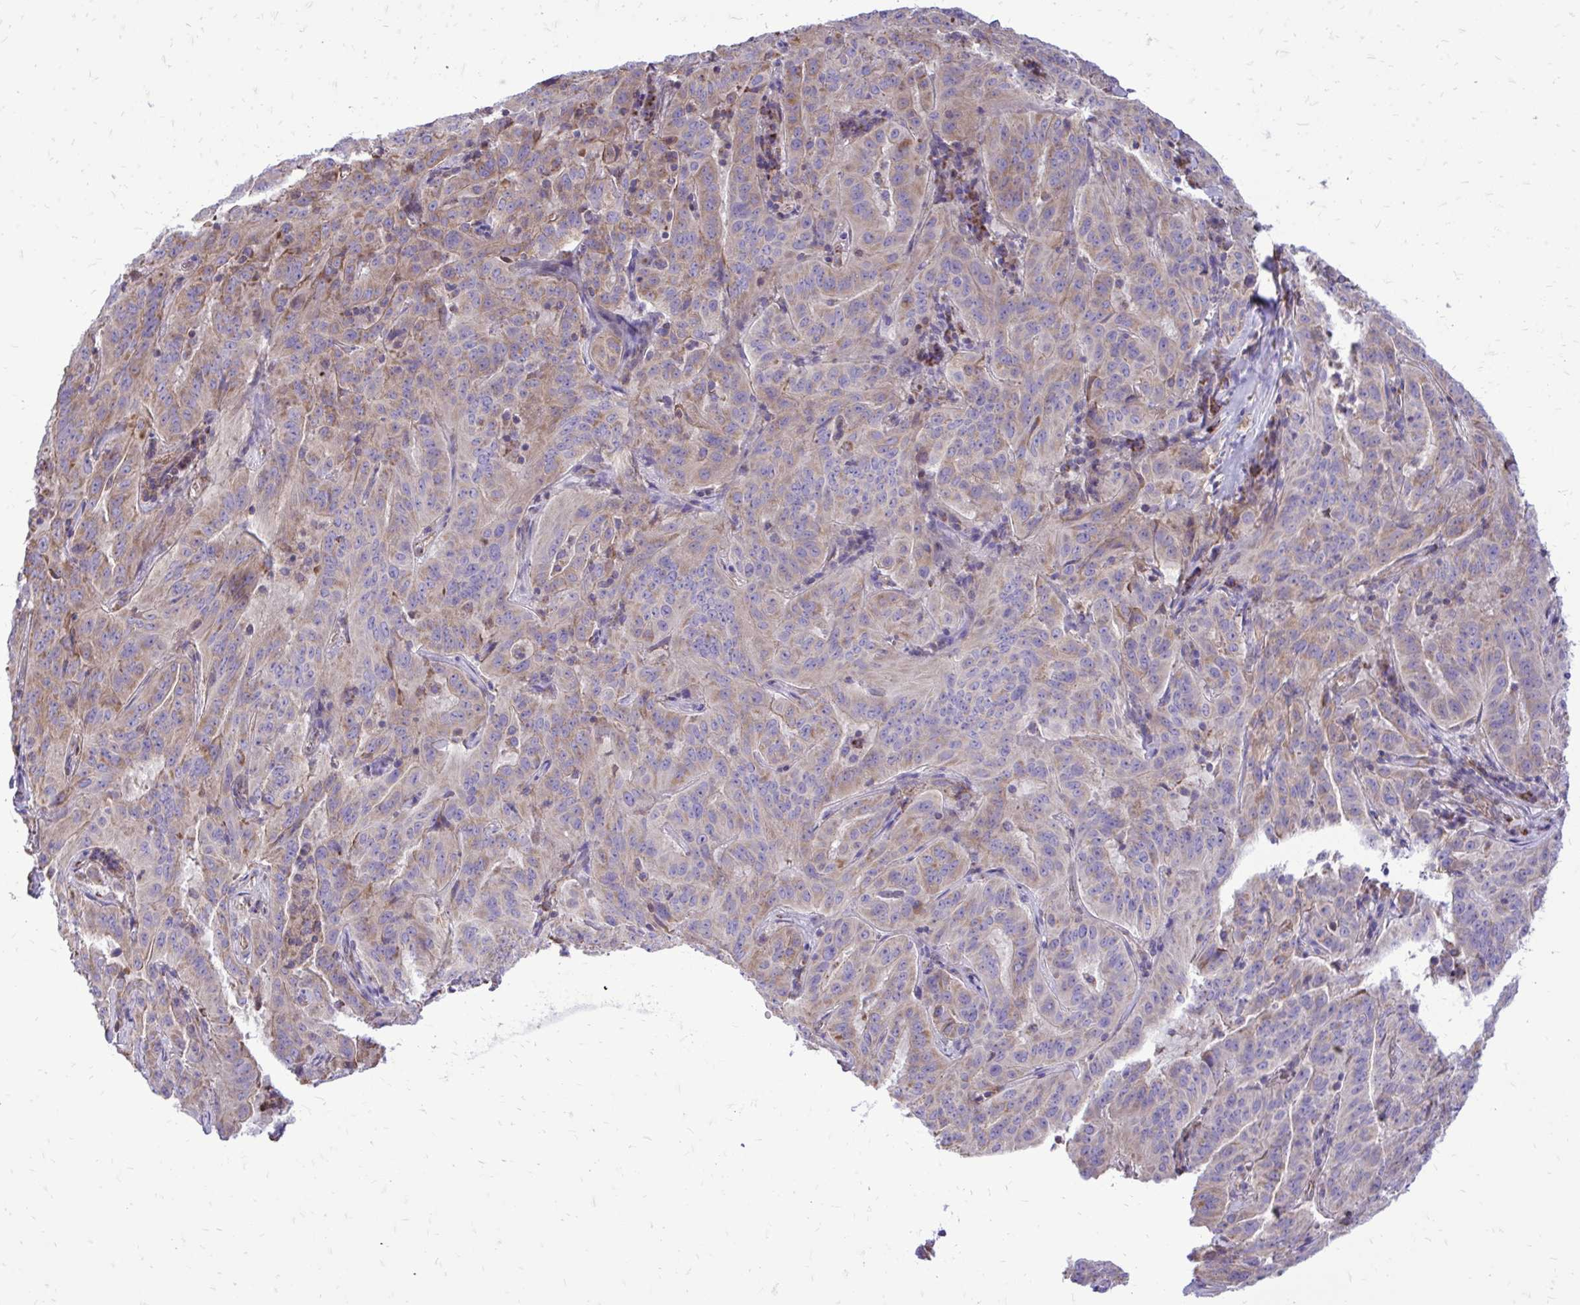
{"staining": {"intensity": "moderate", "quantity": "25%-75%", "location": "cytoplasmic/membranous"}, "tissue": "pancreatic cancer", "cell_type": "Tumor cells", "image_type": "cancer", "snomed": [{"axis": "morphology", "description": "Adenocarcinoma, NOS"}, {"axis": "topography", "description": "Pancreas"}], "caption": "There is medium levels of moderate cytoplasmic/membranous positivity in tumor cells of pancreatic cancer, as demonstrated by immunohistochemical staining (brown color).", "gene": "ATP13A2", "patient": {"sex": "male", "age": 63}}